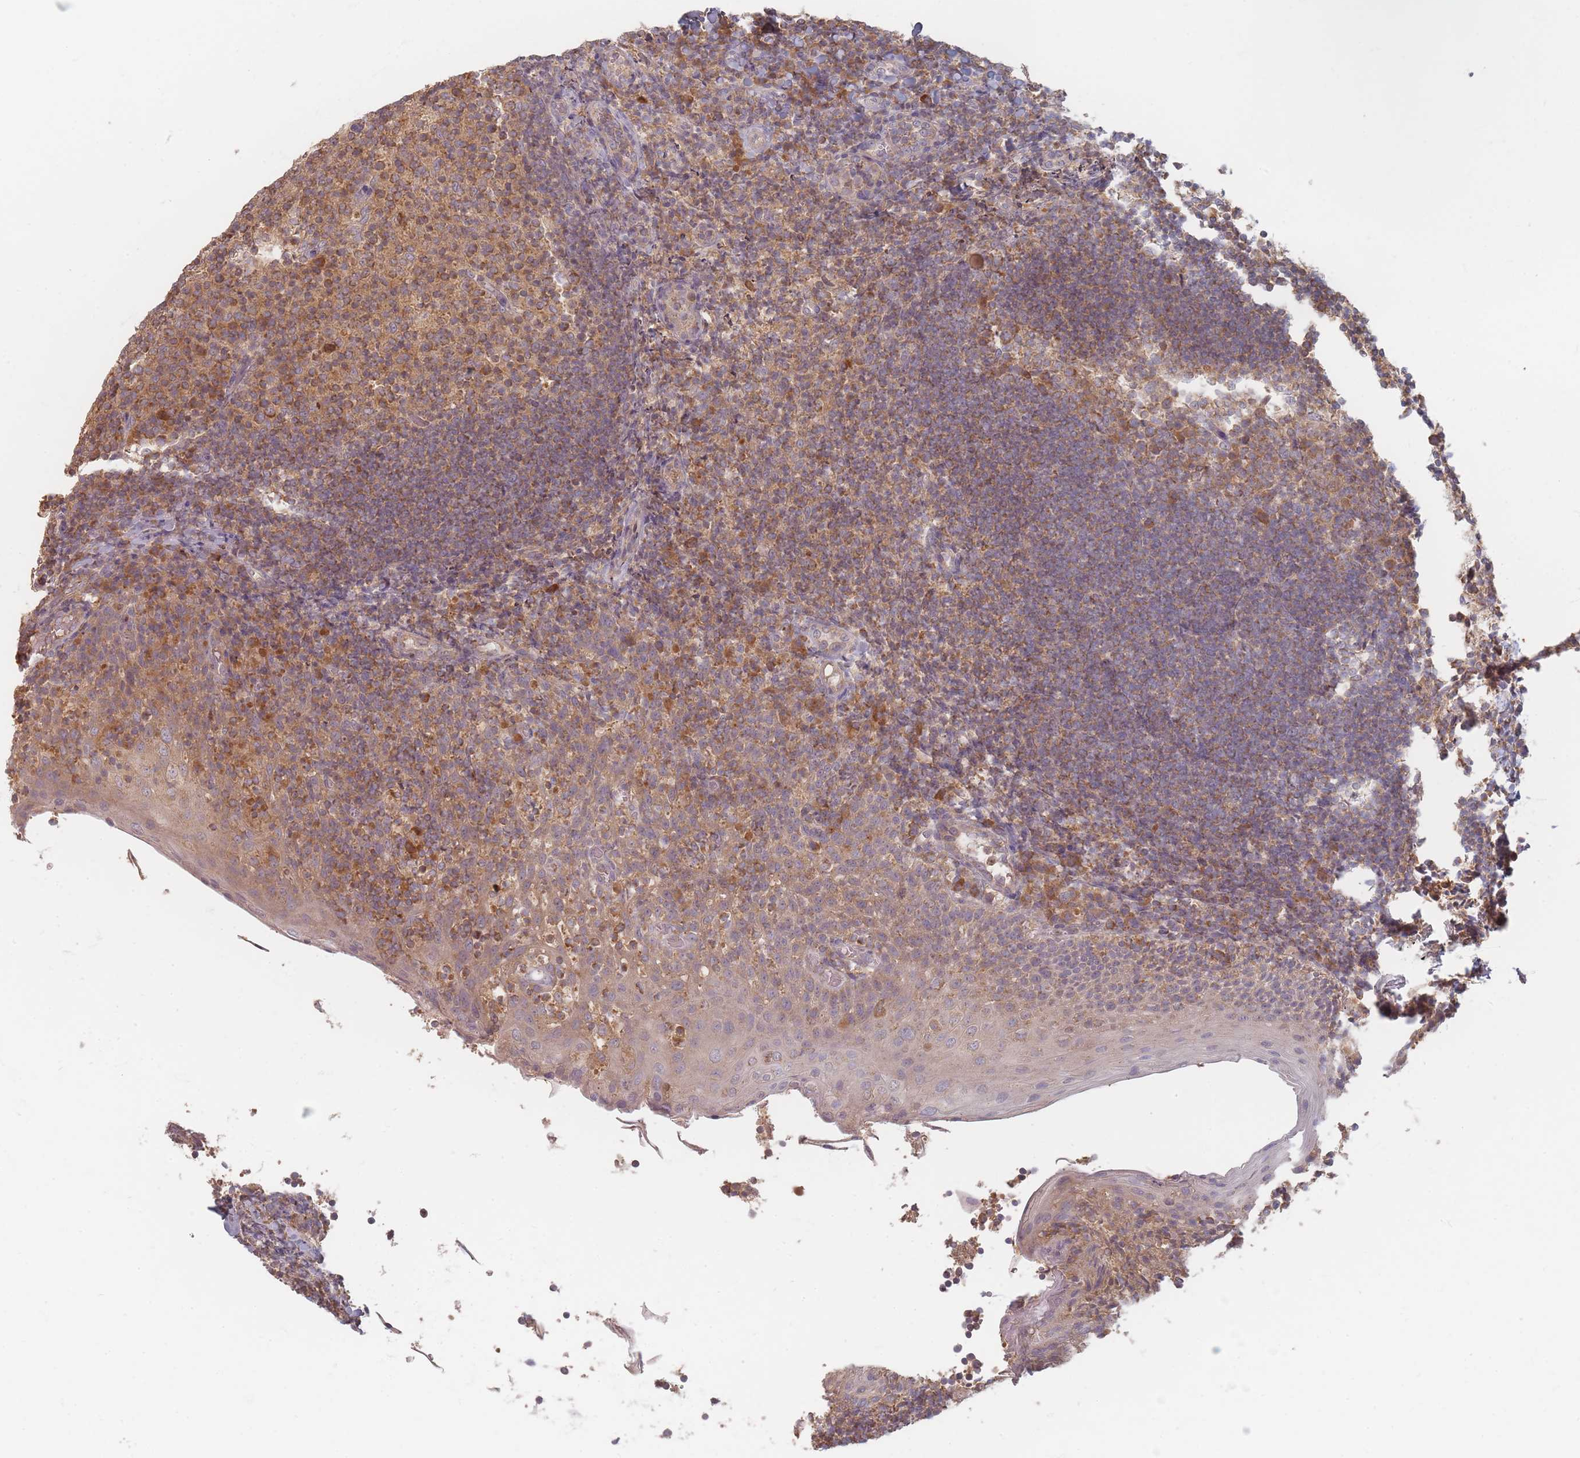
{"staining": {"intensity": "moderate", "quantity": ">75%", "location": "cytoplasmic/membranous"}, "tissue": "tonsil", "cell_type": "Germinal center cells", "image_type": "normal", "snomed": [{"axis": "morphology", "description": "Normal tissue, NOS"}, {"axis": "topography", "description": "Tonsil"}], "caption": "Human tonsil stained for a protein (brown) displays moderate cytoplasmic/membranous positive staining in approximately >75% of germinal center cells.", "gene": "SLC35F3", "patient": {"sex": "female", "age": 10}}